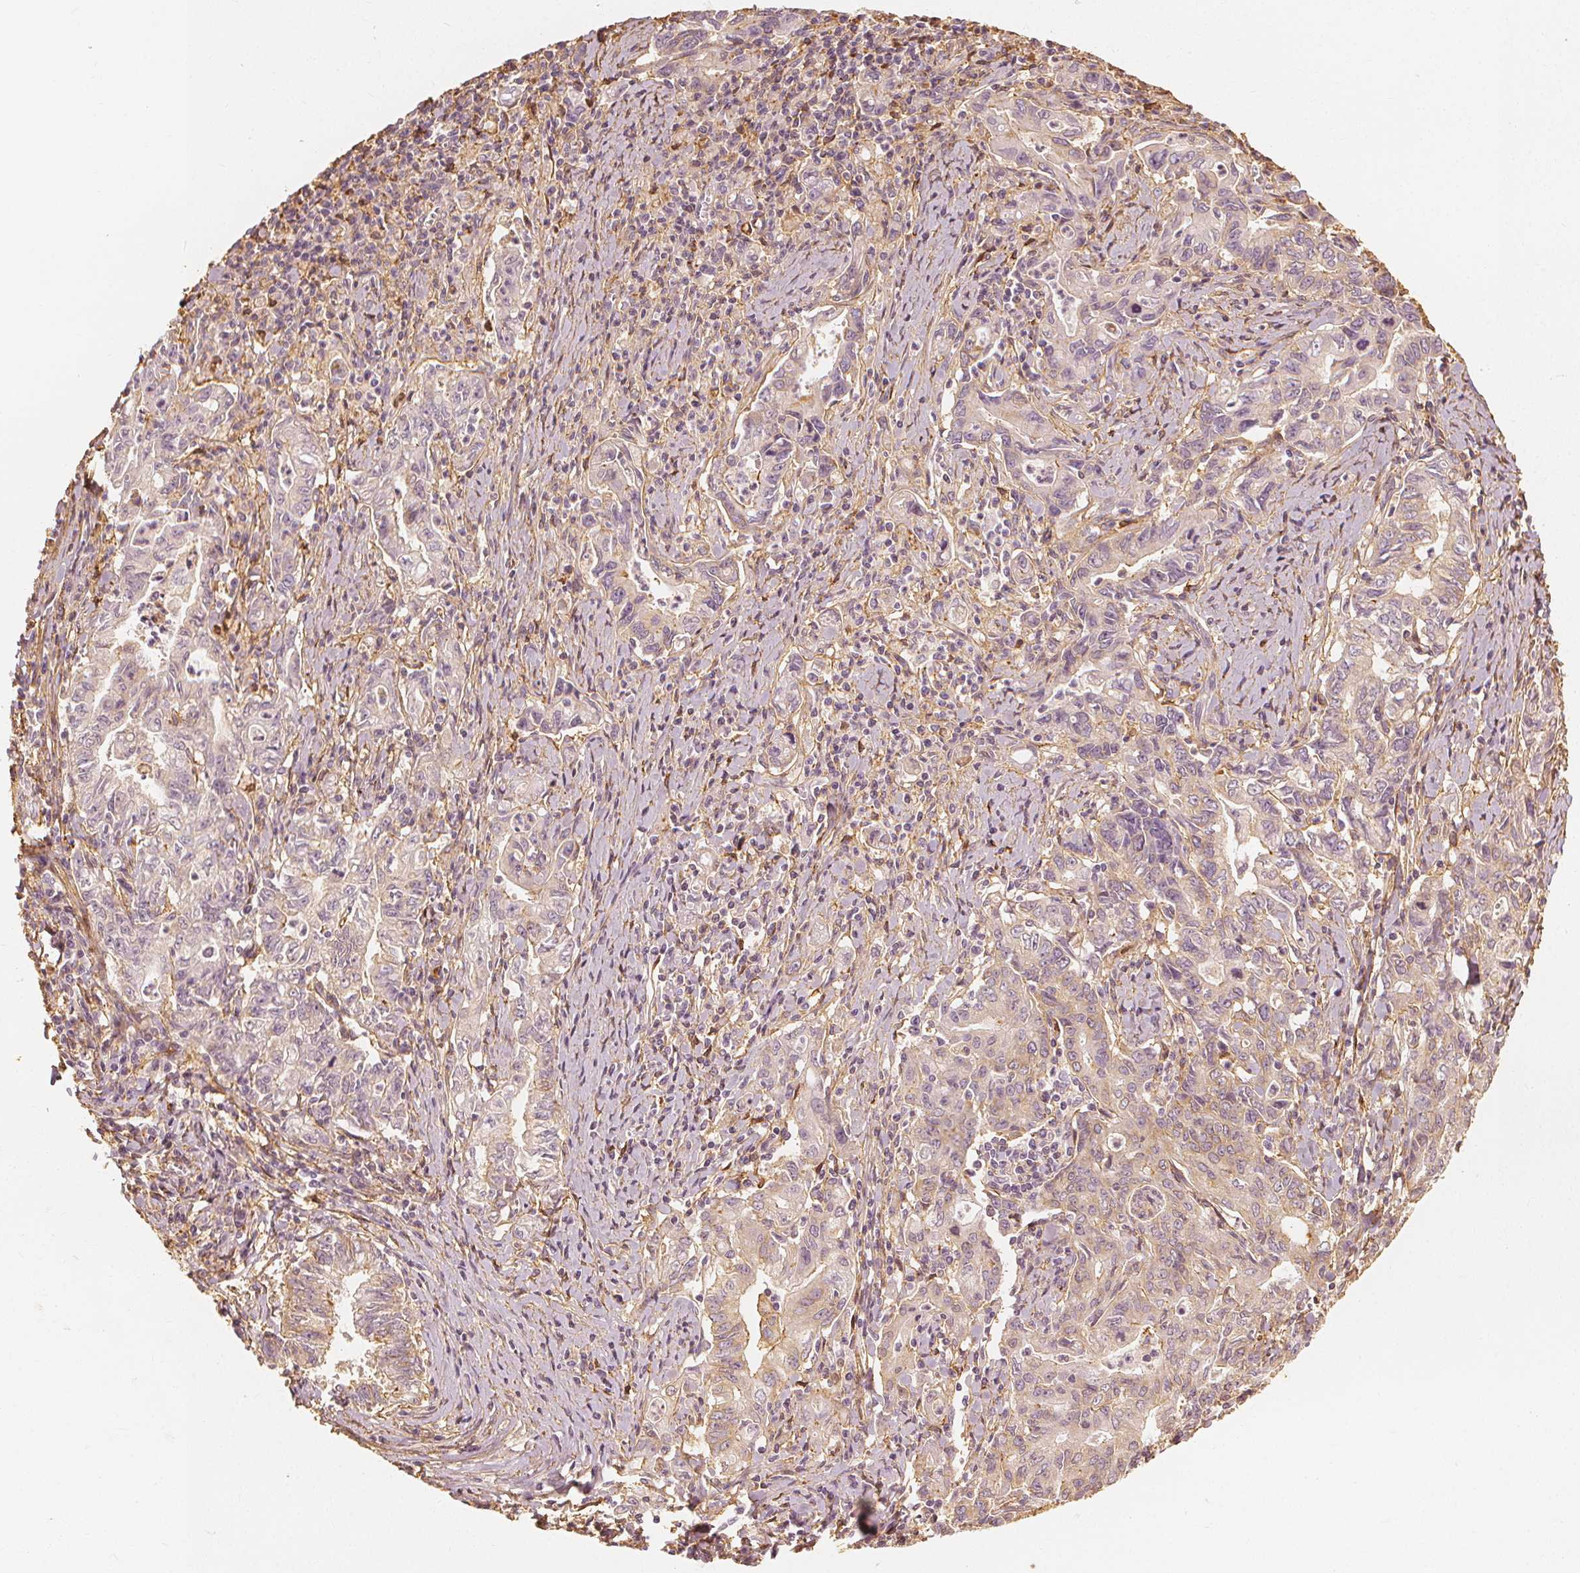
{"staining": {"intensity": "weak", "quantity": "25%-75%", "location": "cytoplasmic/membranous"}, "tissue": "stomach cancer", "cell_type": "Tumor cells", "image_type": "cancer", "snomed": [{"axis": "morphology", "description": "Adenocarcinoma, NOS"}, {"axis": "topography", "description": "Stomach, upper"}], "caption": "Stomach cancer was stained to show a protein in brown. There is low levels of weak cytoplasmic/membranous expression in approximately 25%-75% of tumor cells. The staining is performed using DAB brown chromogen to label protein expression. The nuclei are counter-stained blue using hematoxylin.", "gene": "ARHGAP26", "patient": {"sex": "female", "age": 79}}